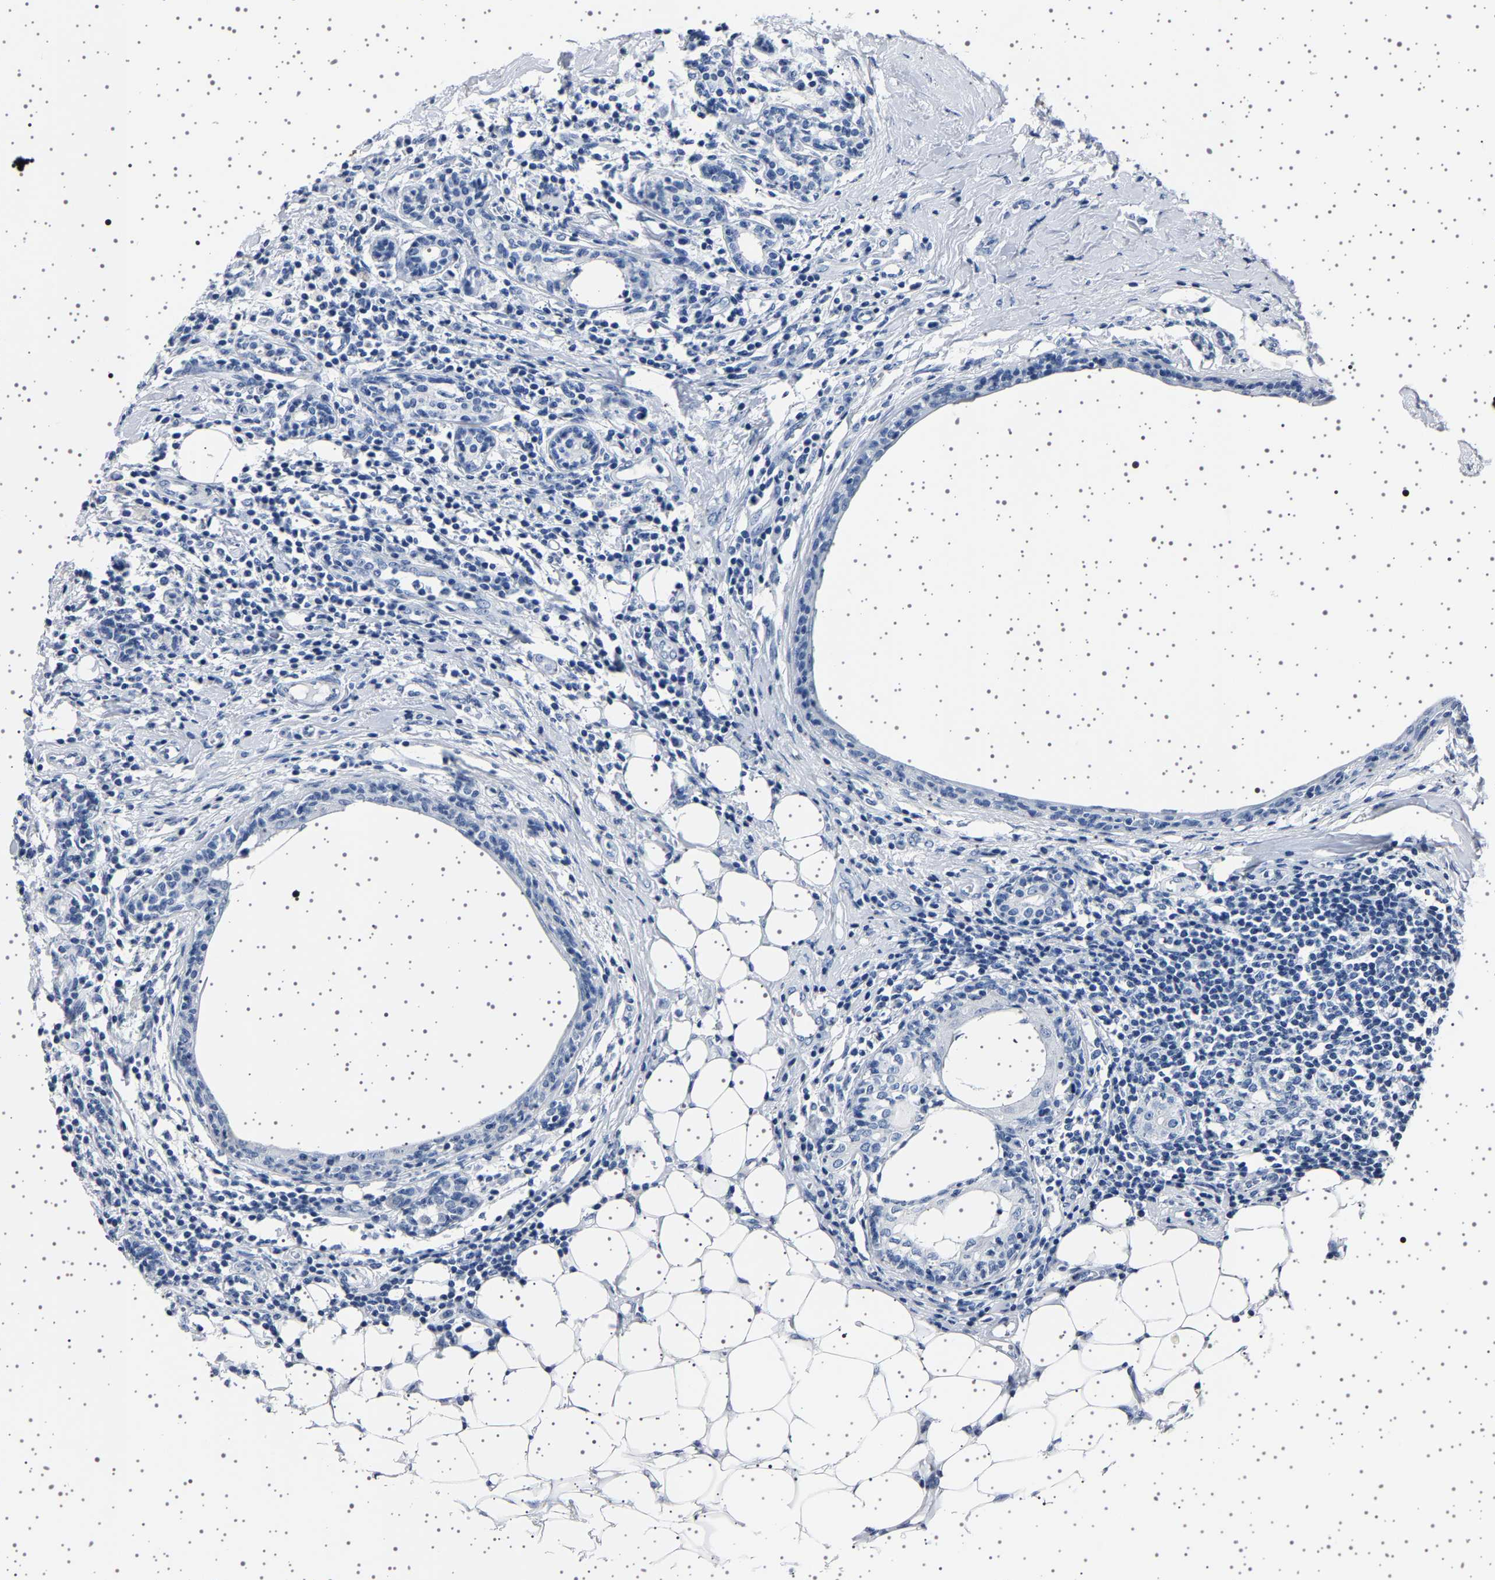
{"staining": {"intensity": "negative", "quantity": "none", "location": "none"}, "tissue": "breast cancer", "cell_type": "Tumor cells", "image_type": "cancer", "snomed": [{"axis": "morphology", "description": "Duct carcinoma"}, {"axis": "topography", "description": "Breast"}], "caption": "Breast cancer was stained to show a protein in brown. There is no significant staining in tumor cells. (DAB (3,3'-diaminobenzidine) immunohistochemistry (IHC), high magnification).", "gene": "TFF3", "patient": {"sex": "female", "age": 40}}